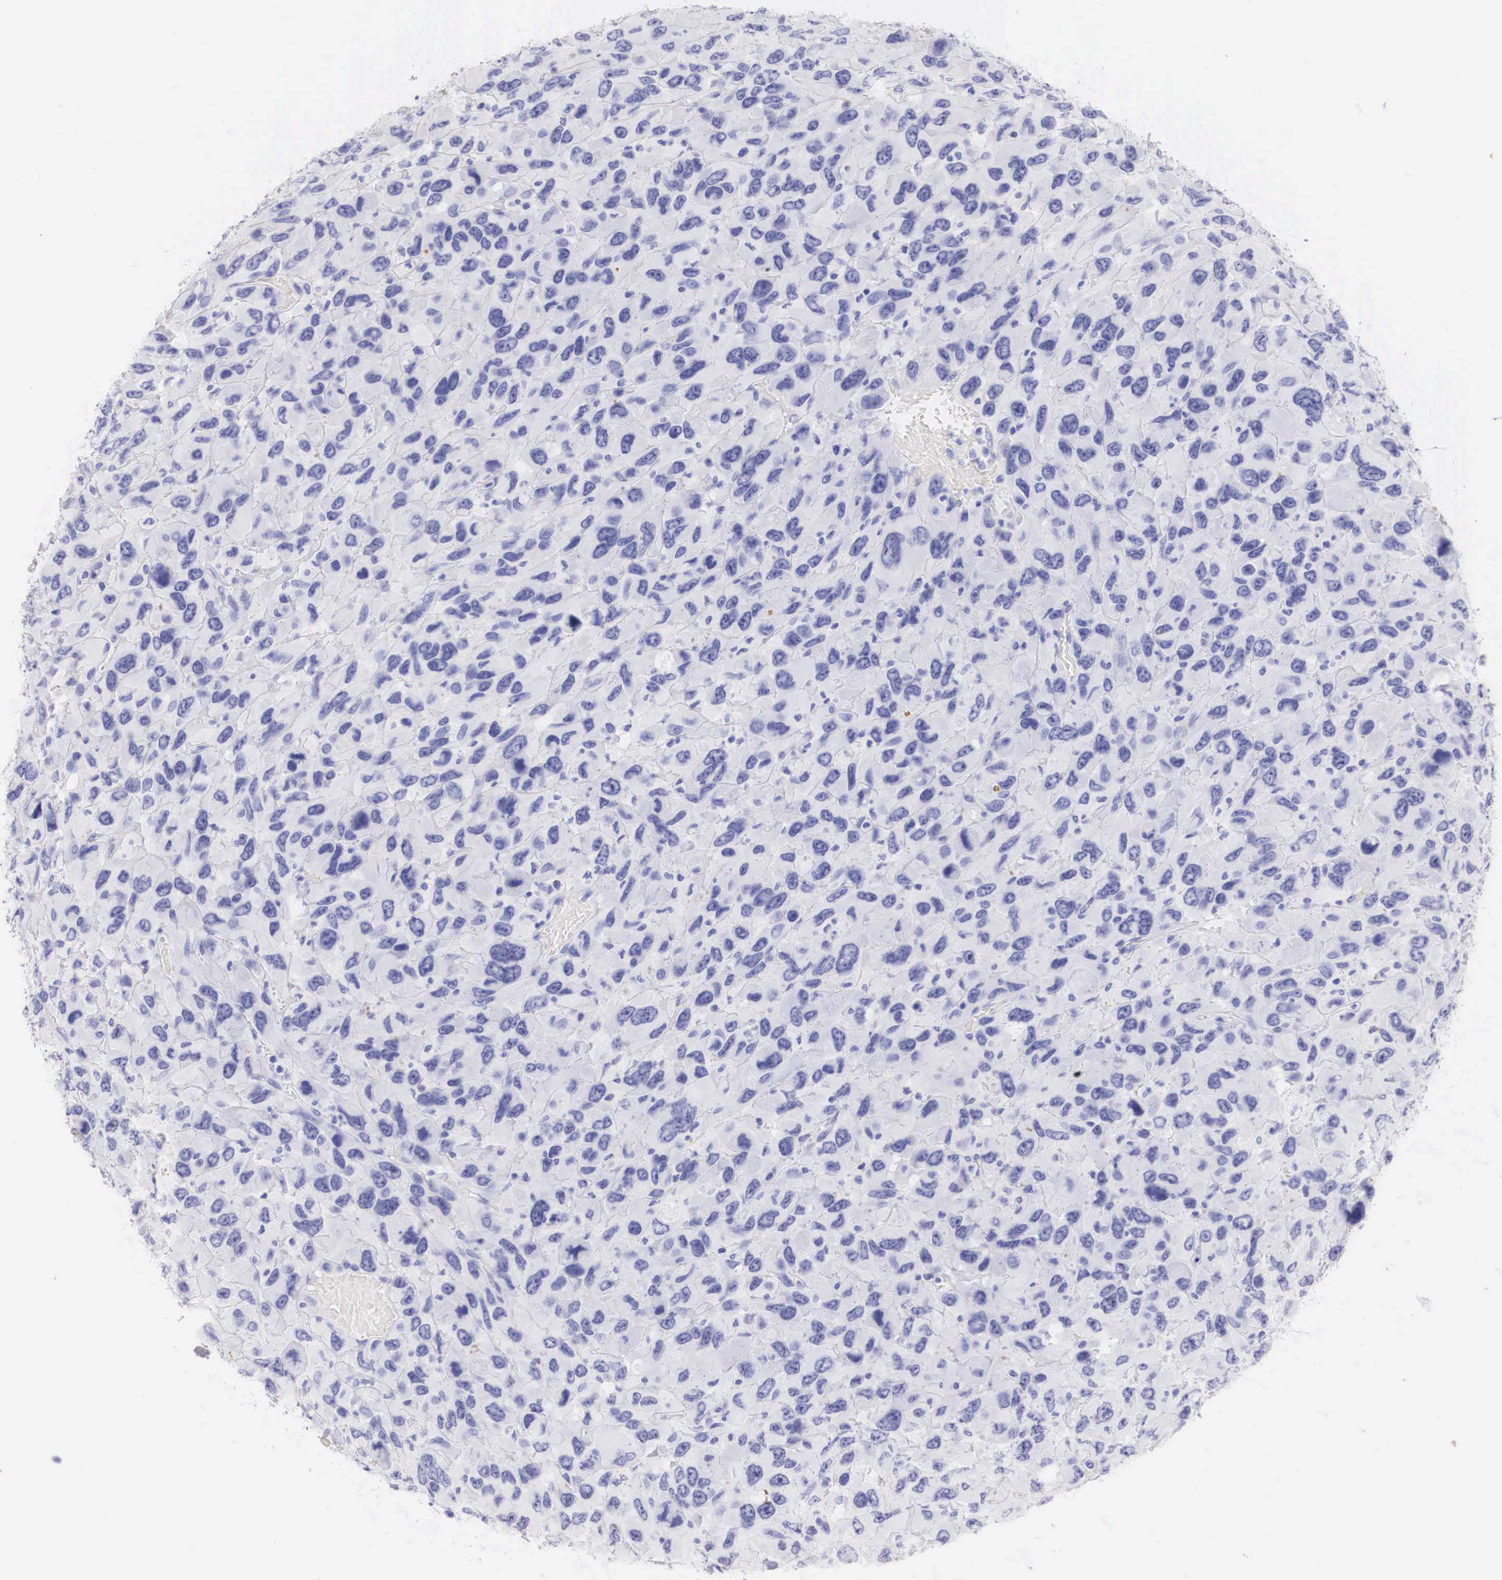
{"staining": {"intensity": "negative", "quantity": "none", "location": "none"}, "tissue": "renal cancer", "cell_type": "Tumor cells", "image_type": "cancer", "snomed": [{"axis": "morphology", "description": "Adenocarcinoma, NOS"}, {"axis": "topography", "description": "Kidney"}], "caption": "The photomicrograph shows no staining of tumor cells in adenocarcinoma (renal).", "gene": "ERBB2", "patient": {"sex": "male", "age": 79}}